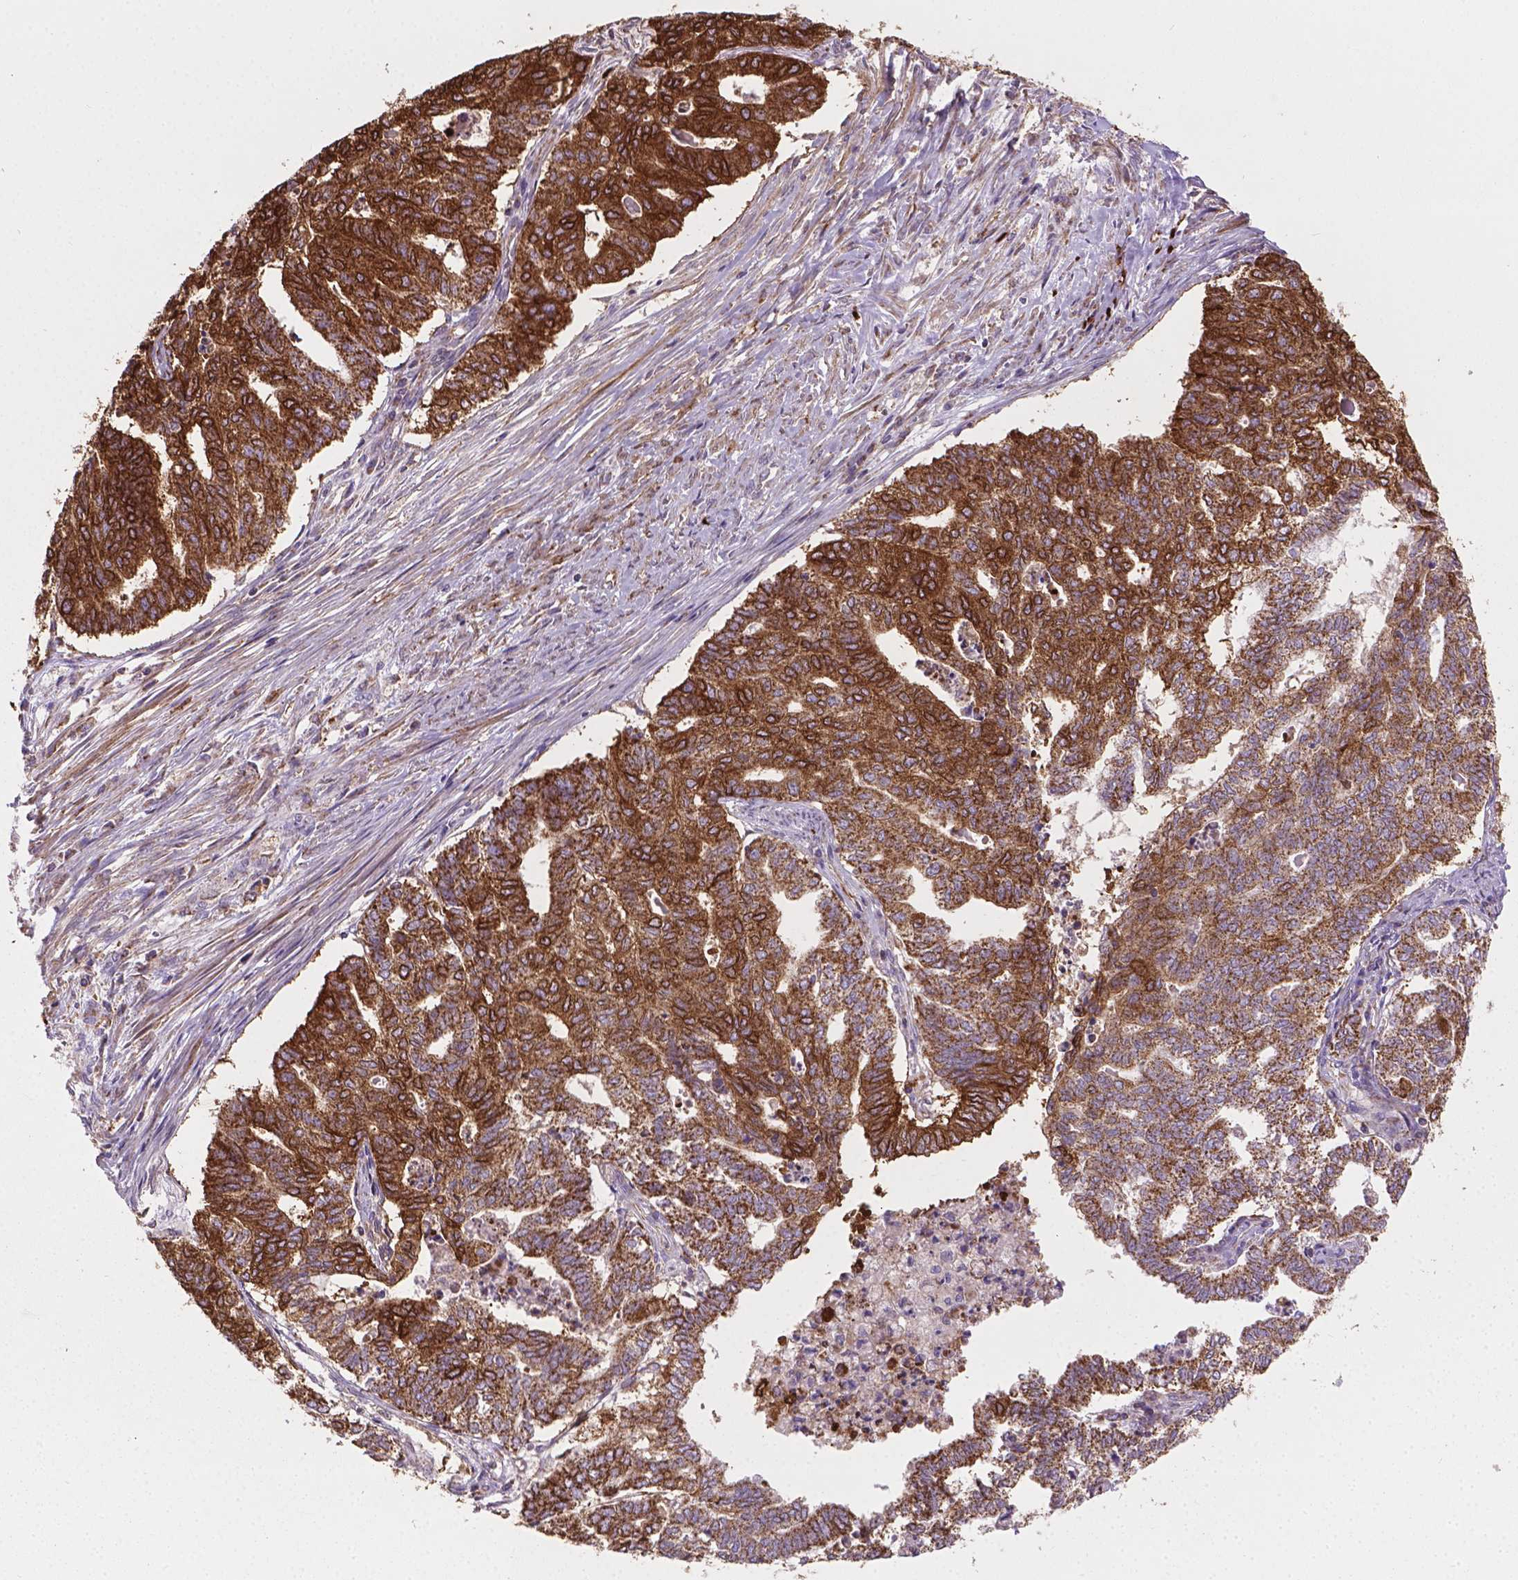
{"staining": {"intensity": "strong", "quantity": ">75%", "location": "cytoplasmic/membranous"}, "tissue": "endometrial cancer", "cell_type": "Tumor cells", "image_type": "cancer", "snomed": [{"axis": "morphology", "description": "Adenocarcinoma, NOS"}, {"axis": "topography", "description": "Endometrium"}], "caption": "There is high levels of strong cytoplasmic/membranous positivity in tumor cells of endometrial cancer (adenocarcinoma), as demonstrated by immunohistochemical staining (brown color).", "gene": "TCAF1", "patient": {"sex": "female", "age": 79}}